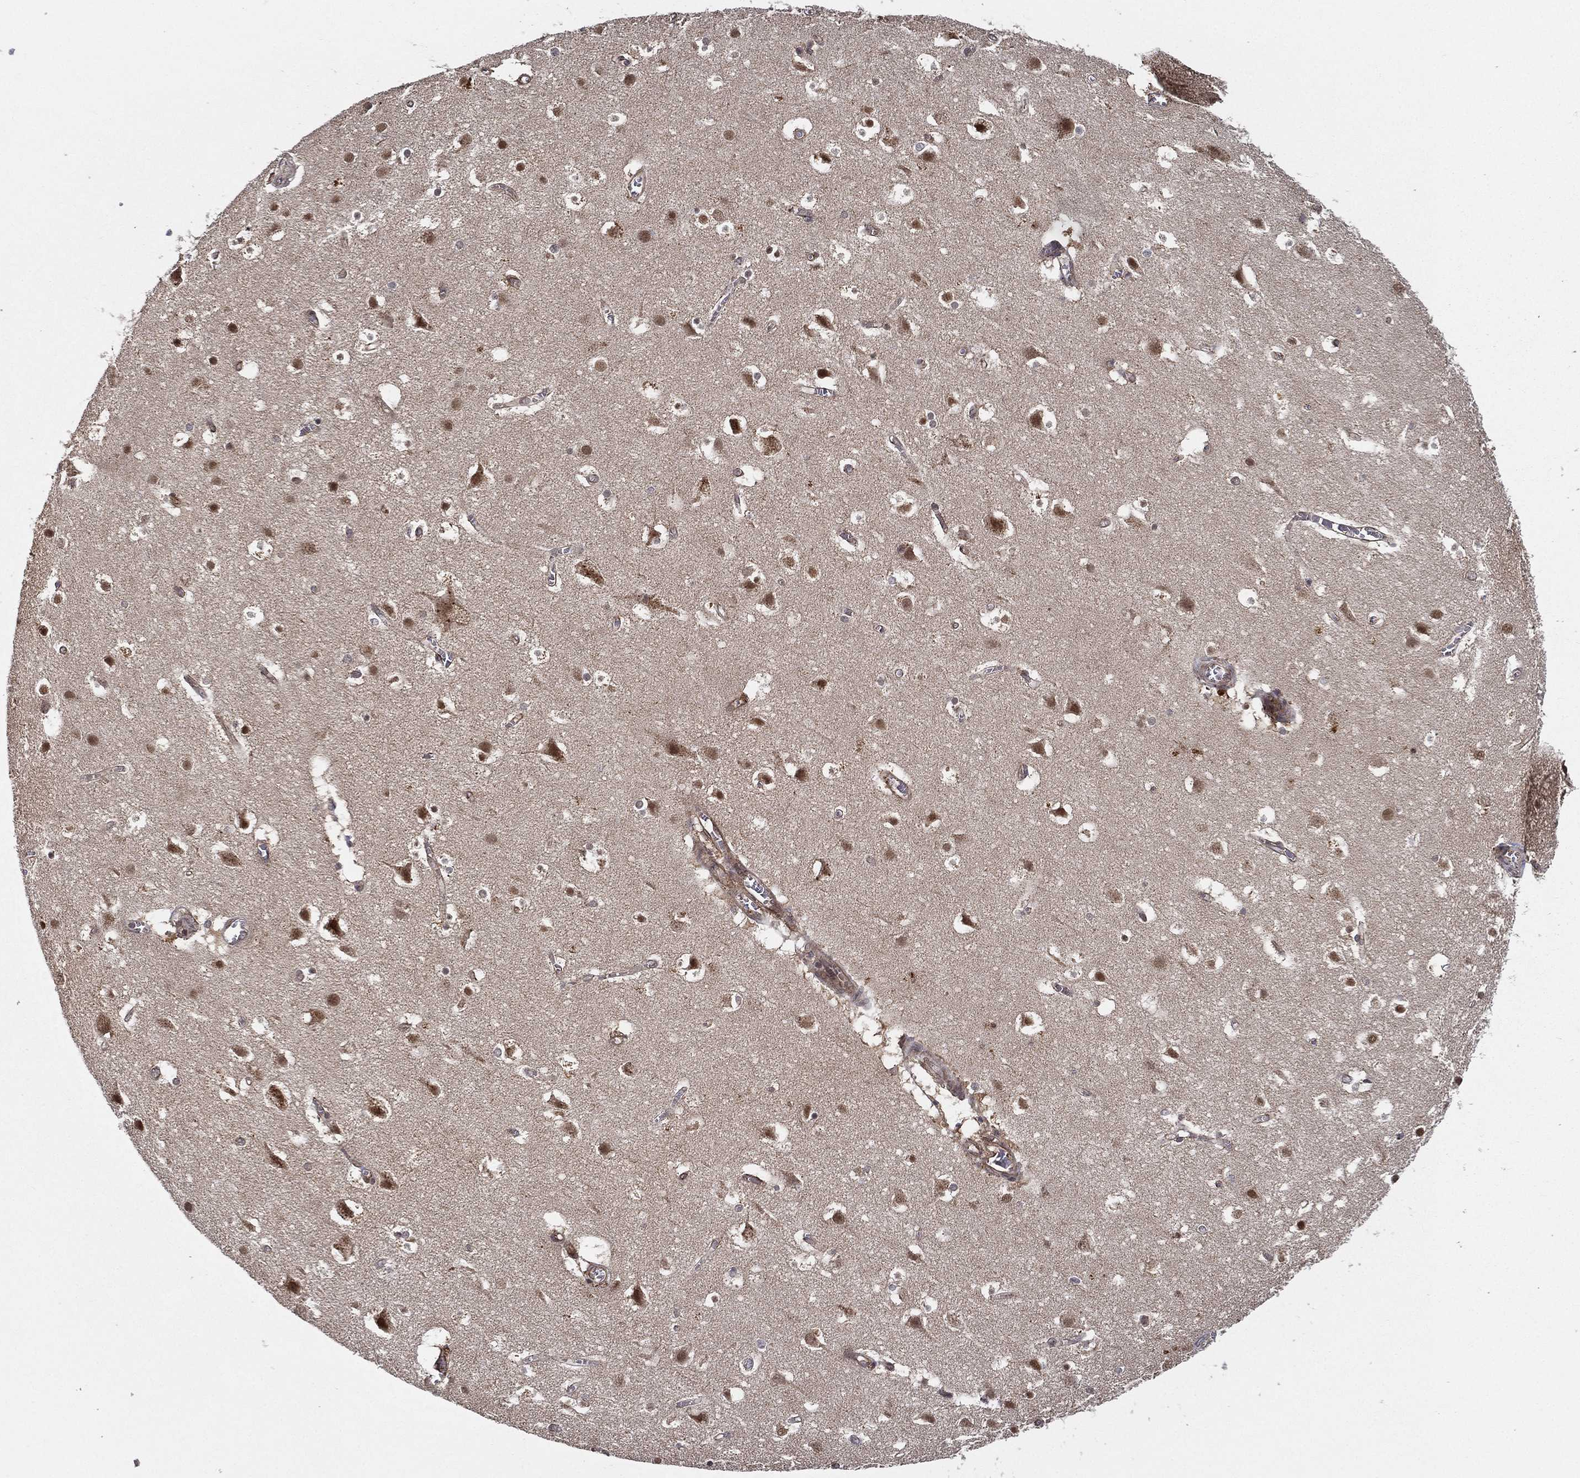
{"staining": {"intensity": "negative", "quantity": "none", "location": "none"}, "tissue": "cerebral cortex", "cell_type": "Endothelial cells", "image_type": "normal", "snomed": [{"axis": "morphology", "description": "Normal tissue, NOS"}, {"axis": "topography", "description": "Cerebral cortex"}], "caption": "The immunohistochemistry (IHC) image has no significant positivity in endothelial cells of cerebral cortex. Nuclei are stained in blue.", "gene": "UACA", "patient": {"sex": "male", "age": 59}}